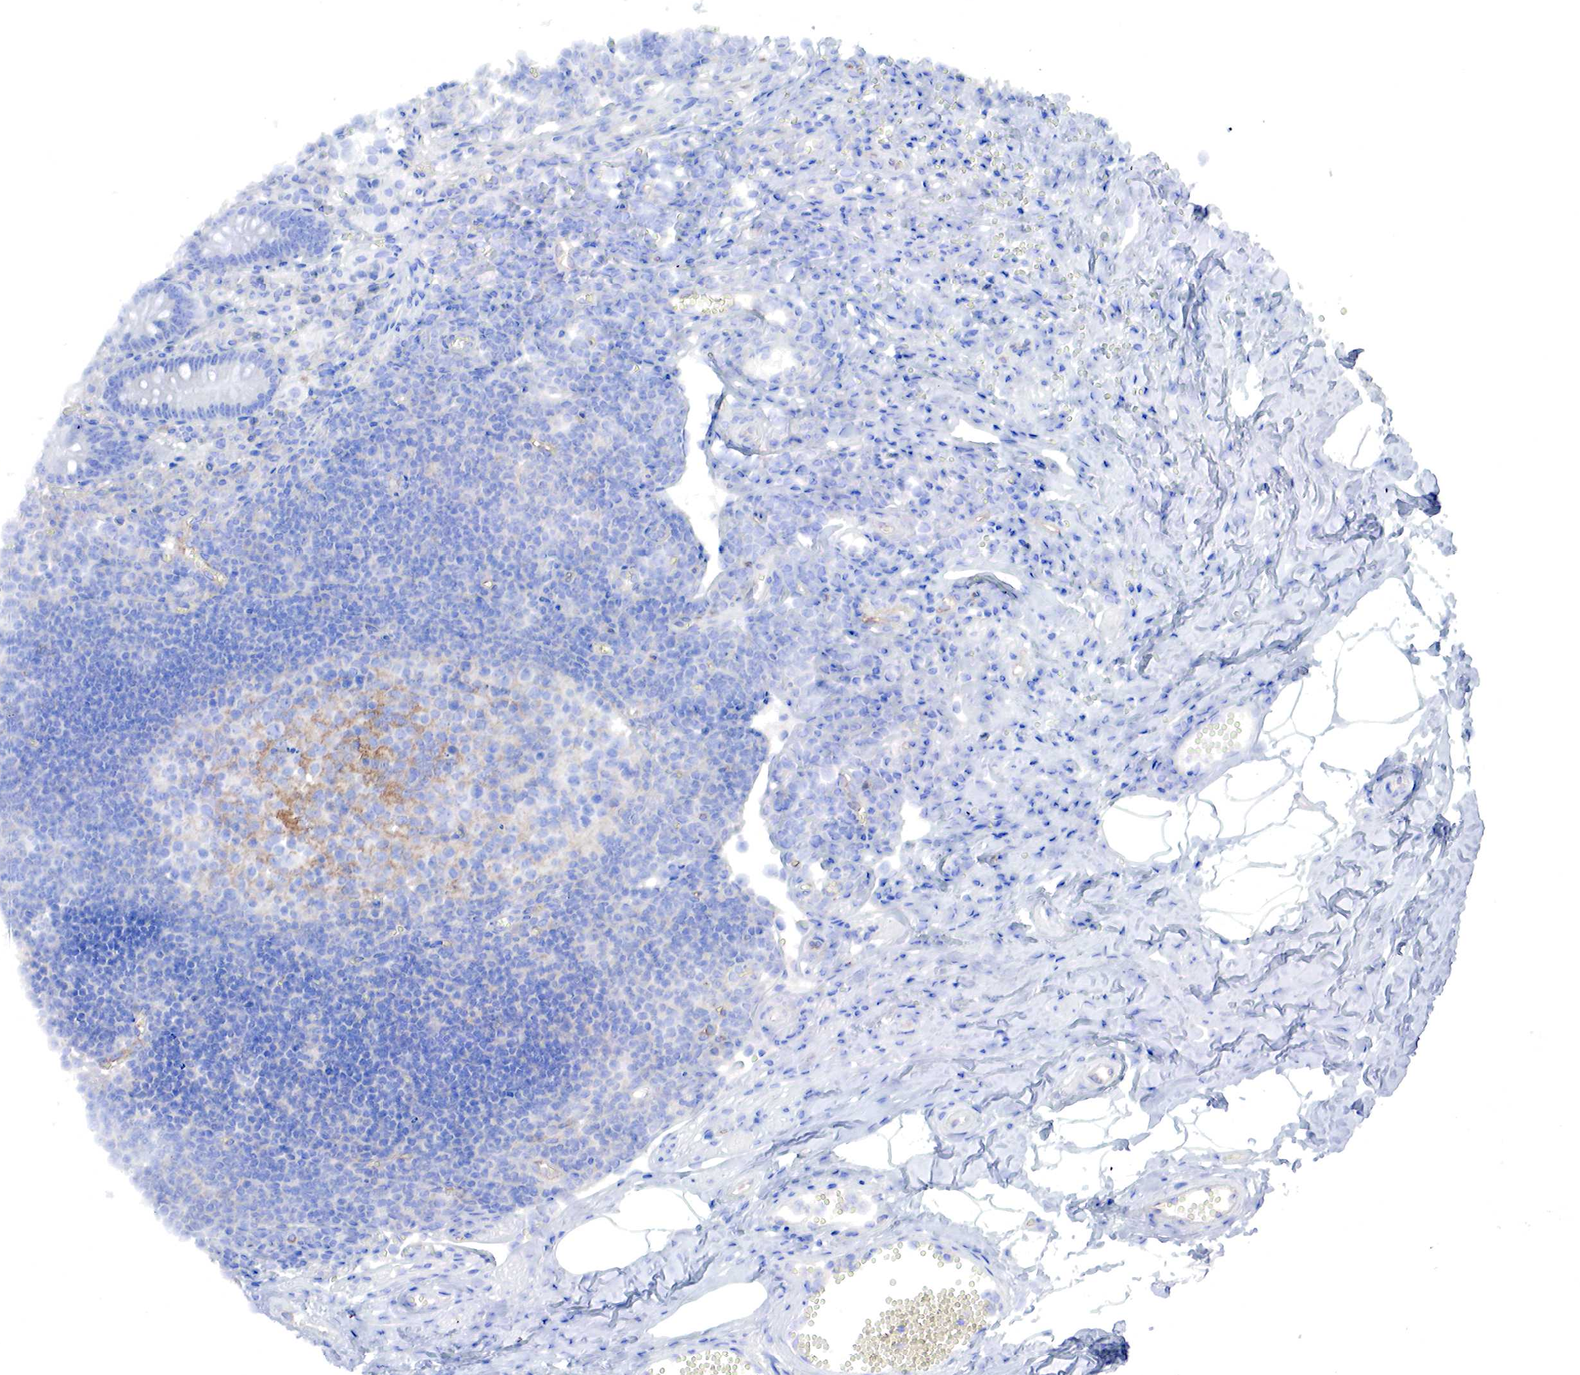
{"staining": {"intensity": "negative", "quantity": "none", "location": "none"}, "tissue": "appendix", "cell_type": "Glandular cells", "image_type": "normal", "snomed": [{"axis": "morphology", "description": "Normal tissue, NOS"}, {"axis": "topography", "description": "Appendix"}], "caption": "This is a micrograph of immunohistochemistry staining of benign appendix, which shows no positivity in glandular cells. The staining was performed using DAB (3,3'-diaminobenzidine) to visualize the protein expression in brown, while the nuclei were stained in blue with hematoxylin (Magnification: 20x).", "gene": "MSN", "patient": {"sex": "female", "age": 19}}